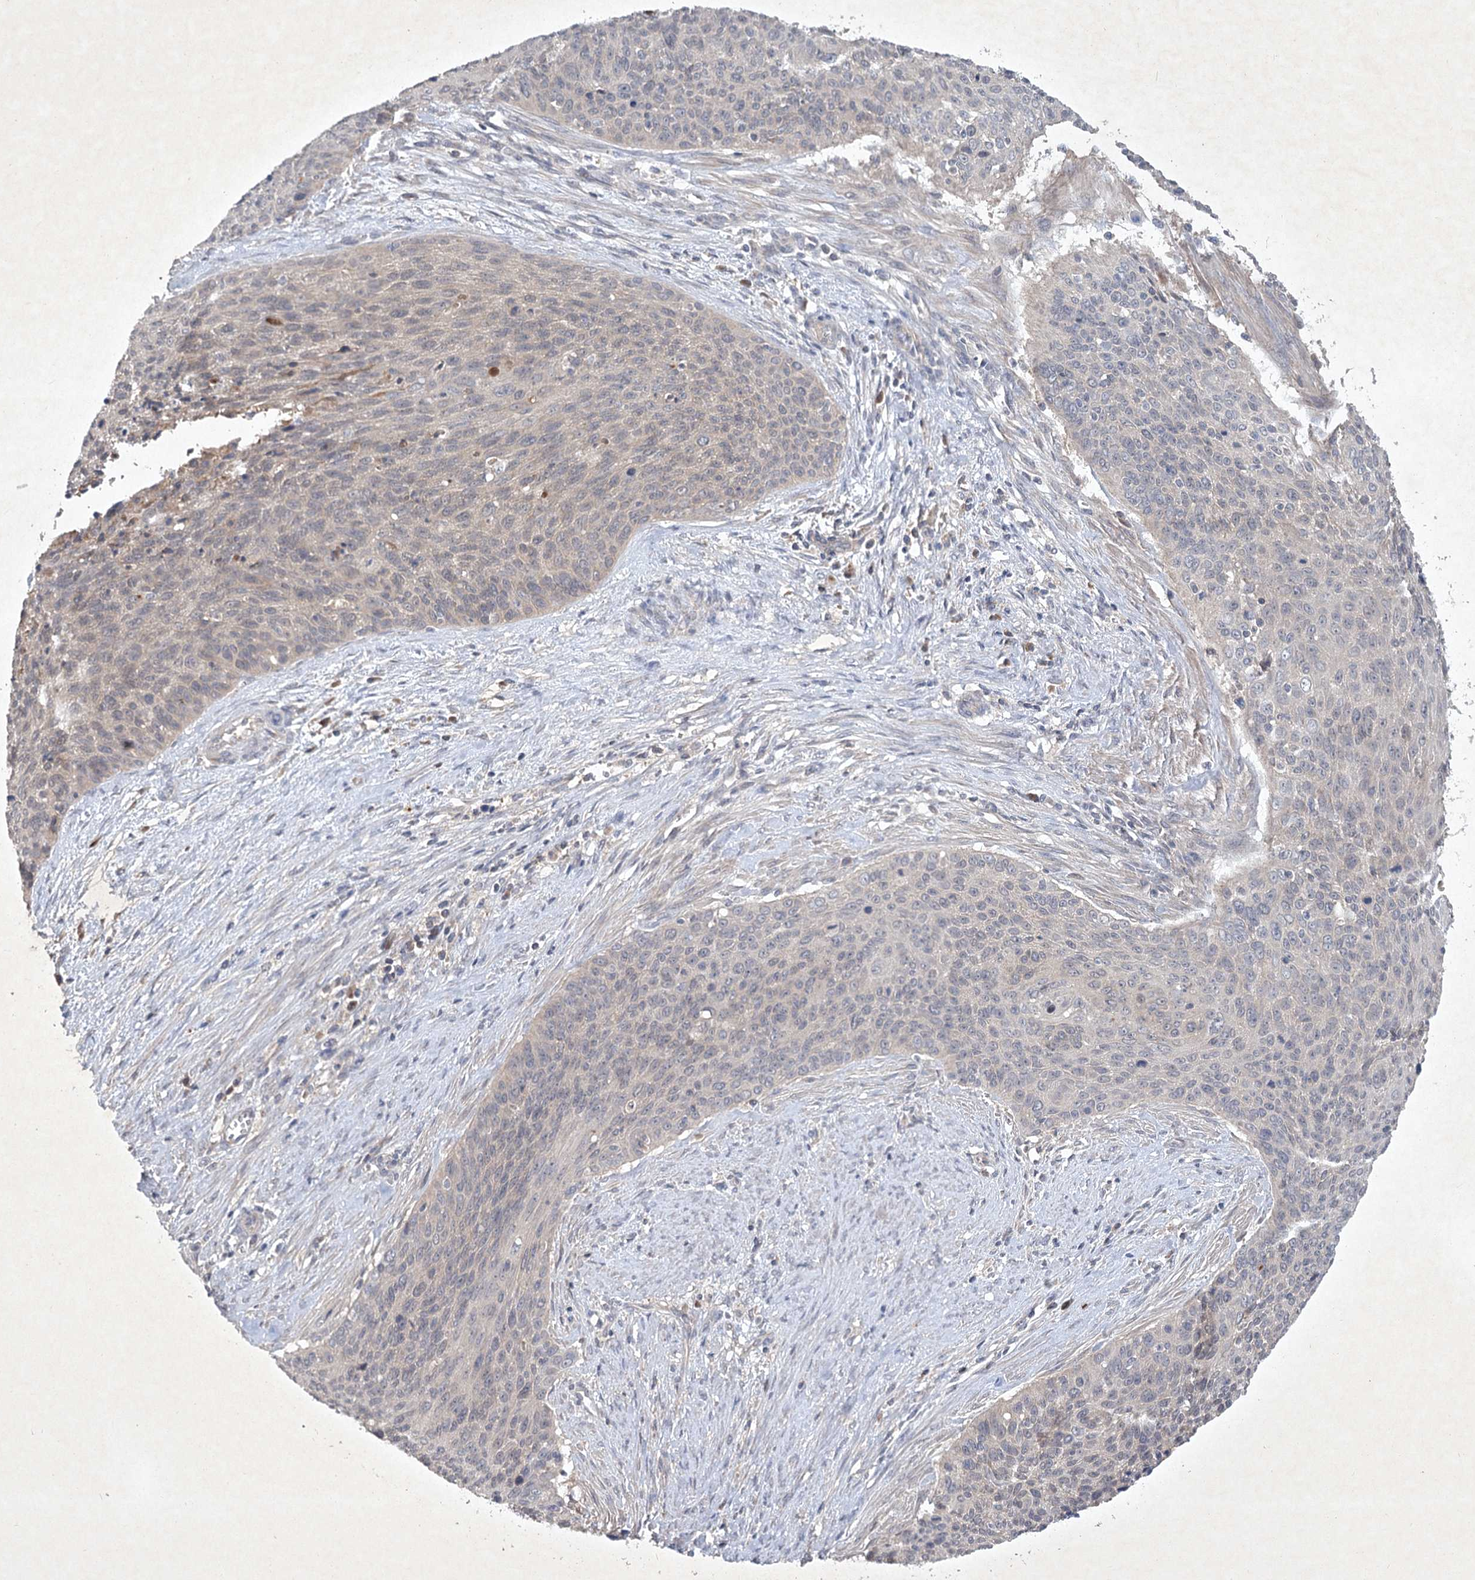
{"staining": {"intensity": "negative", "quantity": "none", "location": "none"}, "tissue": "cervical cancer", "cell_type": "Tumor cells", "image_type": "cancer", "snomed": [{"axis": "morphology", "description": "Squamous cell carcinoma, NOS"}, {"axis": "topography", "description": "Cervix"}], "caption": "Micrograph shows no protein expression in tumor cells of squamous cell carcinoma (cervical) tissue.", "gene": "PYROXD2", "patient": {"sex": "female", "age": 55}}